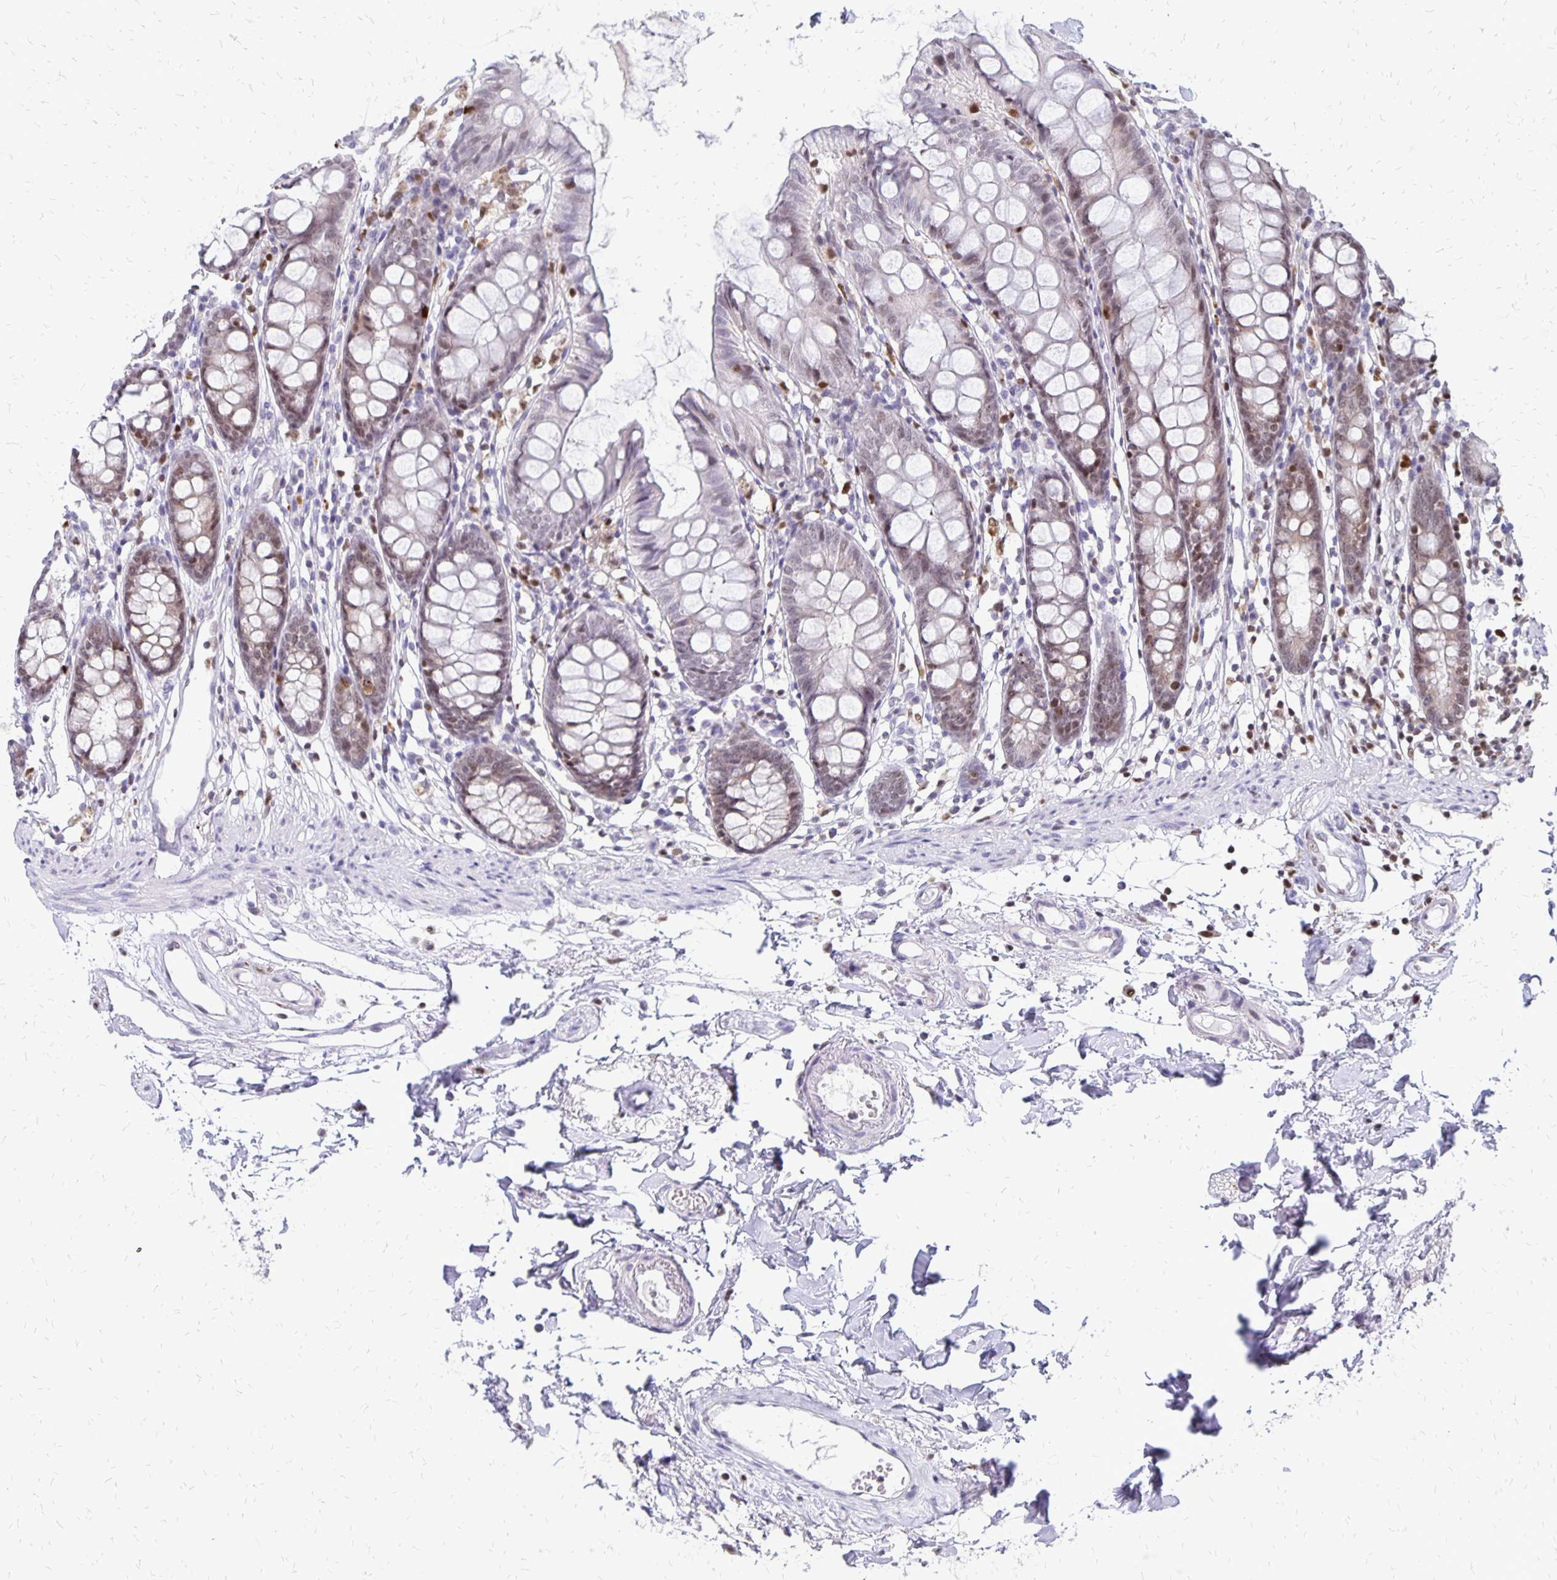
{"staining": {"intensity": "negative", "quantity": "none", "location": "none"}, "tissue": "colon", "cell_type": "Endothelial cells", "image_type": "normal", "snomed": [{"axis": "morphology", "description": "Normal tissue, NOS"}, {"axis": "topography", "description": "Colon"}], "caption": "A micrograph of colon stained for a protein exhibits no brown staining in endothelial cells. (DAB immunohistochemistry (IHC), high magnification).", "gene": "DCK", "patient": {"sex": "female", "age": 84}}